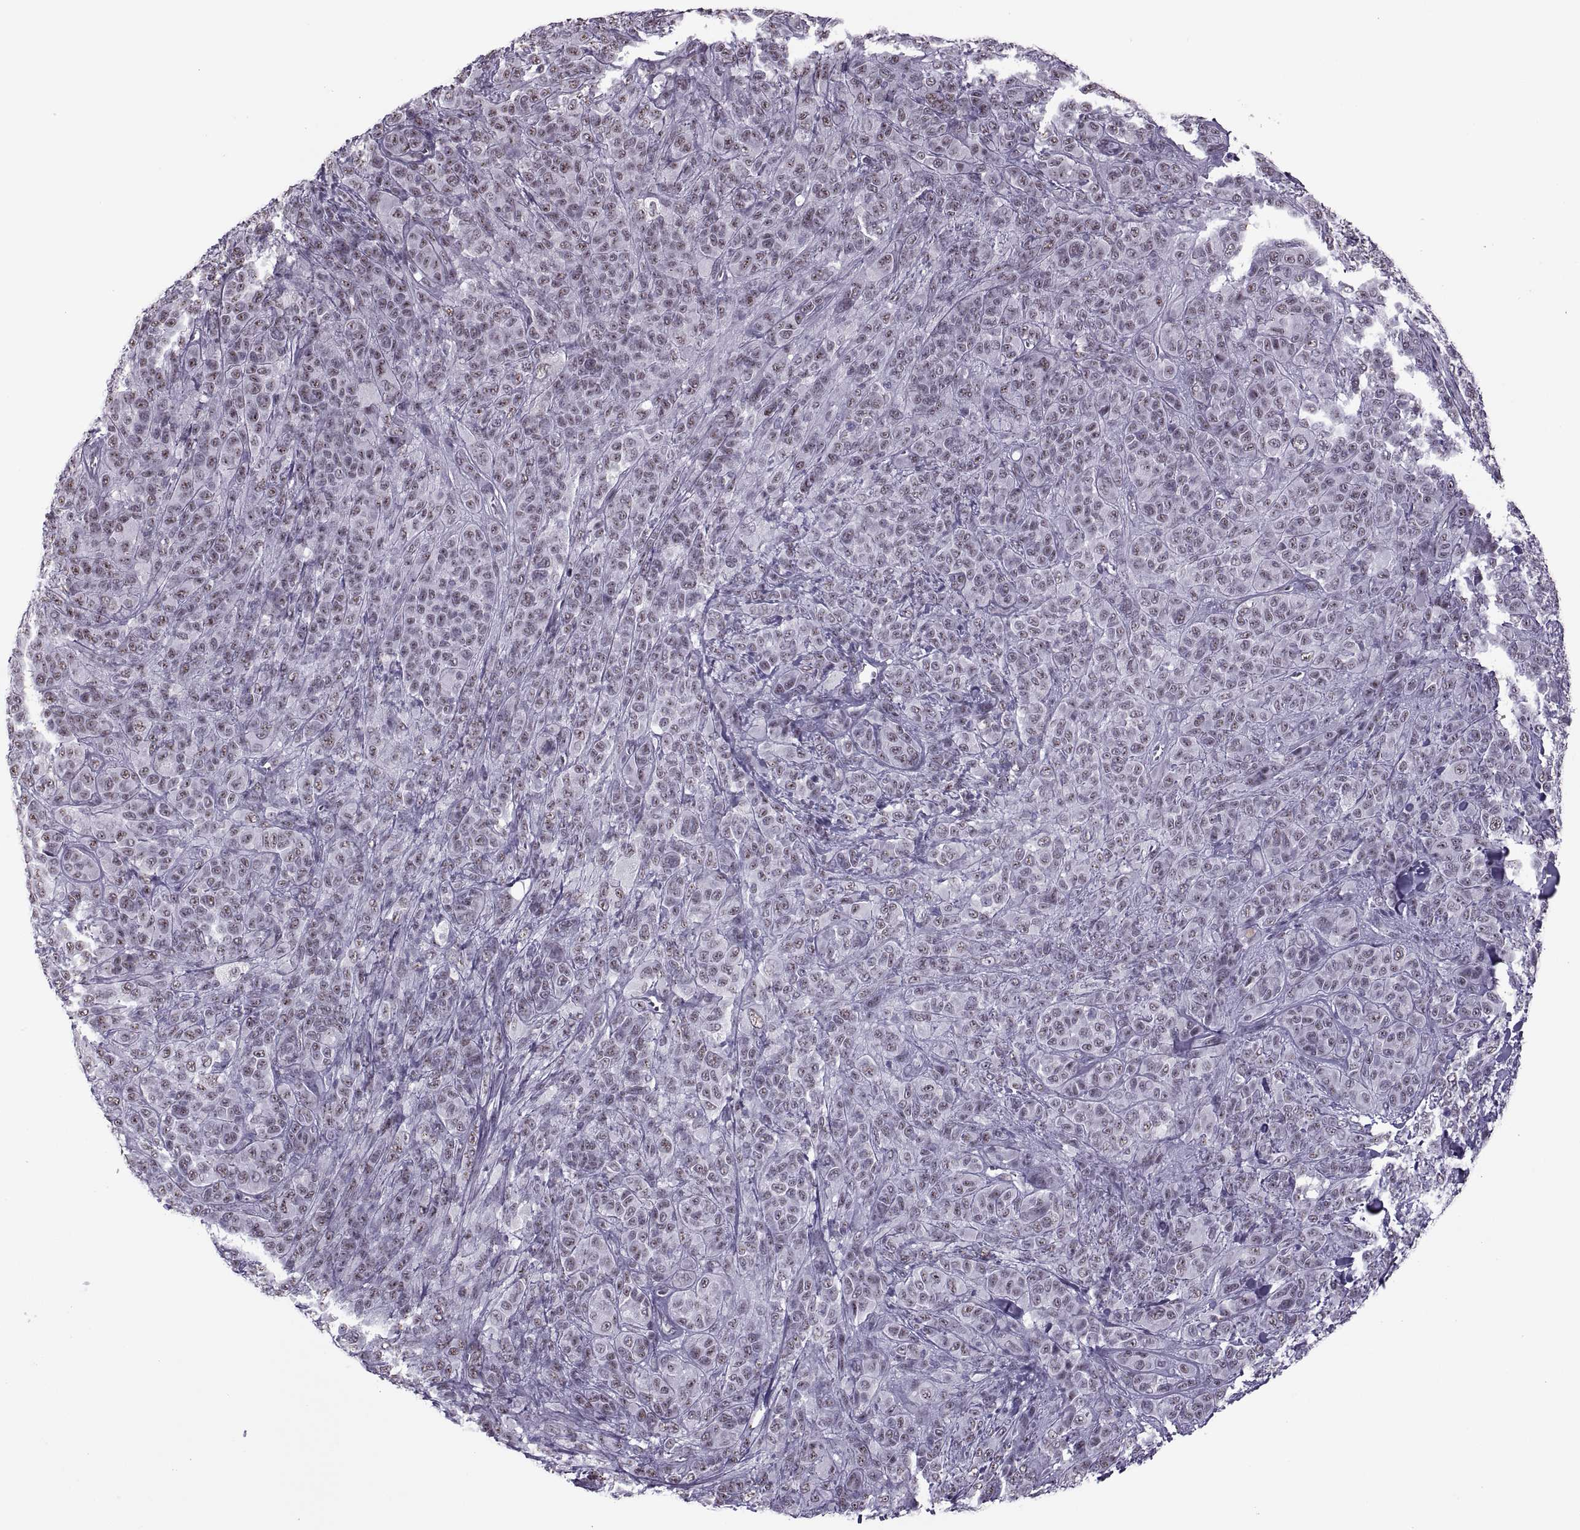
{"staining": {"intensity": "weak", "quantity": "25%-75%", "location": "nuclear"}, "tissue": "melanoma", "cell_type": "Tumor cells", "image_type": "cancer", "snomed": [{"axis": "morphology", "description": "Malignant melanoma, NOS"}, {"axis": "topography", "description": "Skin"}], "caption": "Malignant melanoma was stained to show a protein in brown. There is low levels of weak nuclear positivity in about 25%-75% of tumor cells.", "gene": "MAGEA4", "patient": {"sex": "female", "age": 87}}